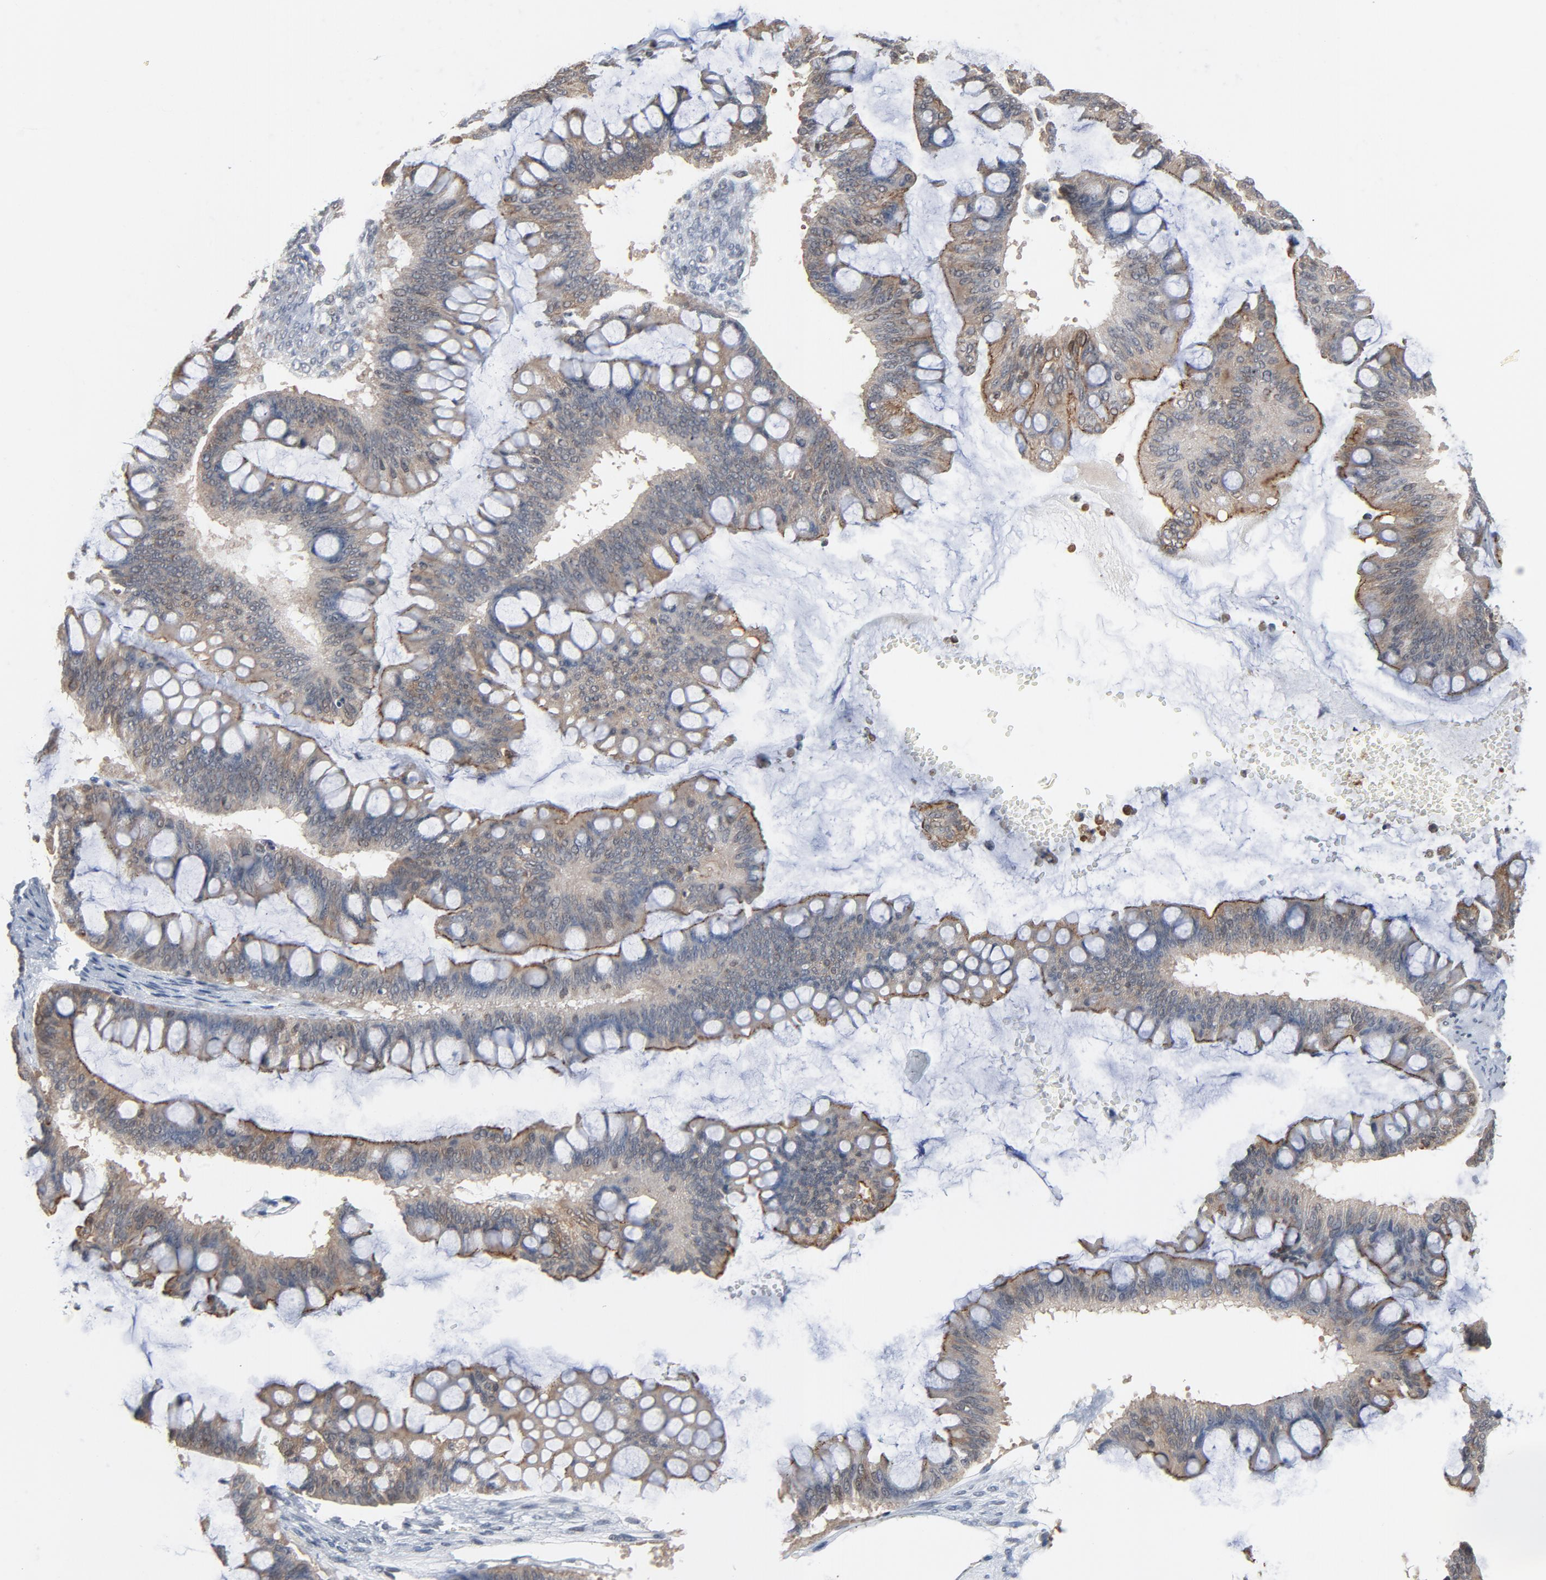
{"staining": {"intensity": "weak", "quantity": ">75%", "location": "cytoplasmic/membranous"}, "tissue": "ovarian cancer", "cell_type": "Tumor cells", "image_type": "cancer", "snomed": [{"axis": "morphology", "description": "Cystadenocarcinoma, mucinous, NOS"}, {"axis": "topography", "description": "Ovary"}], "caption": "Human mucinous cystadenocarcinoma (ovarian) stained for a protein (brown) shows weak cytoplasmic/membranous positive positivity in about >75% of tumor cells.", "gene": "ITPR3", "patient": {"sex": "female", "age": 73}}